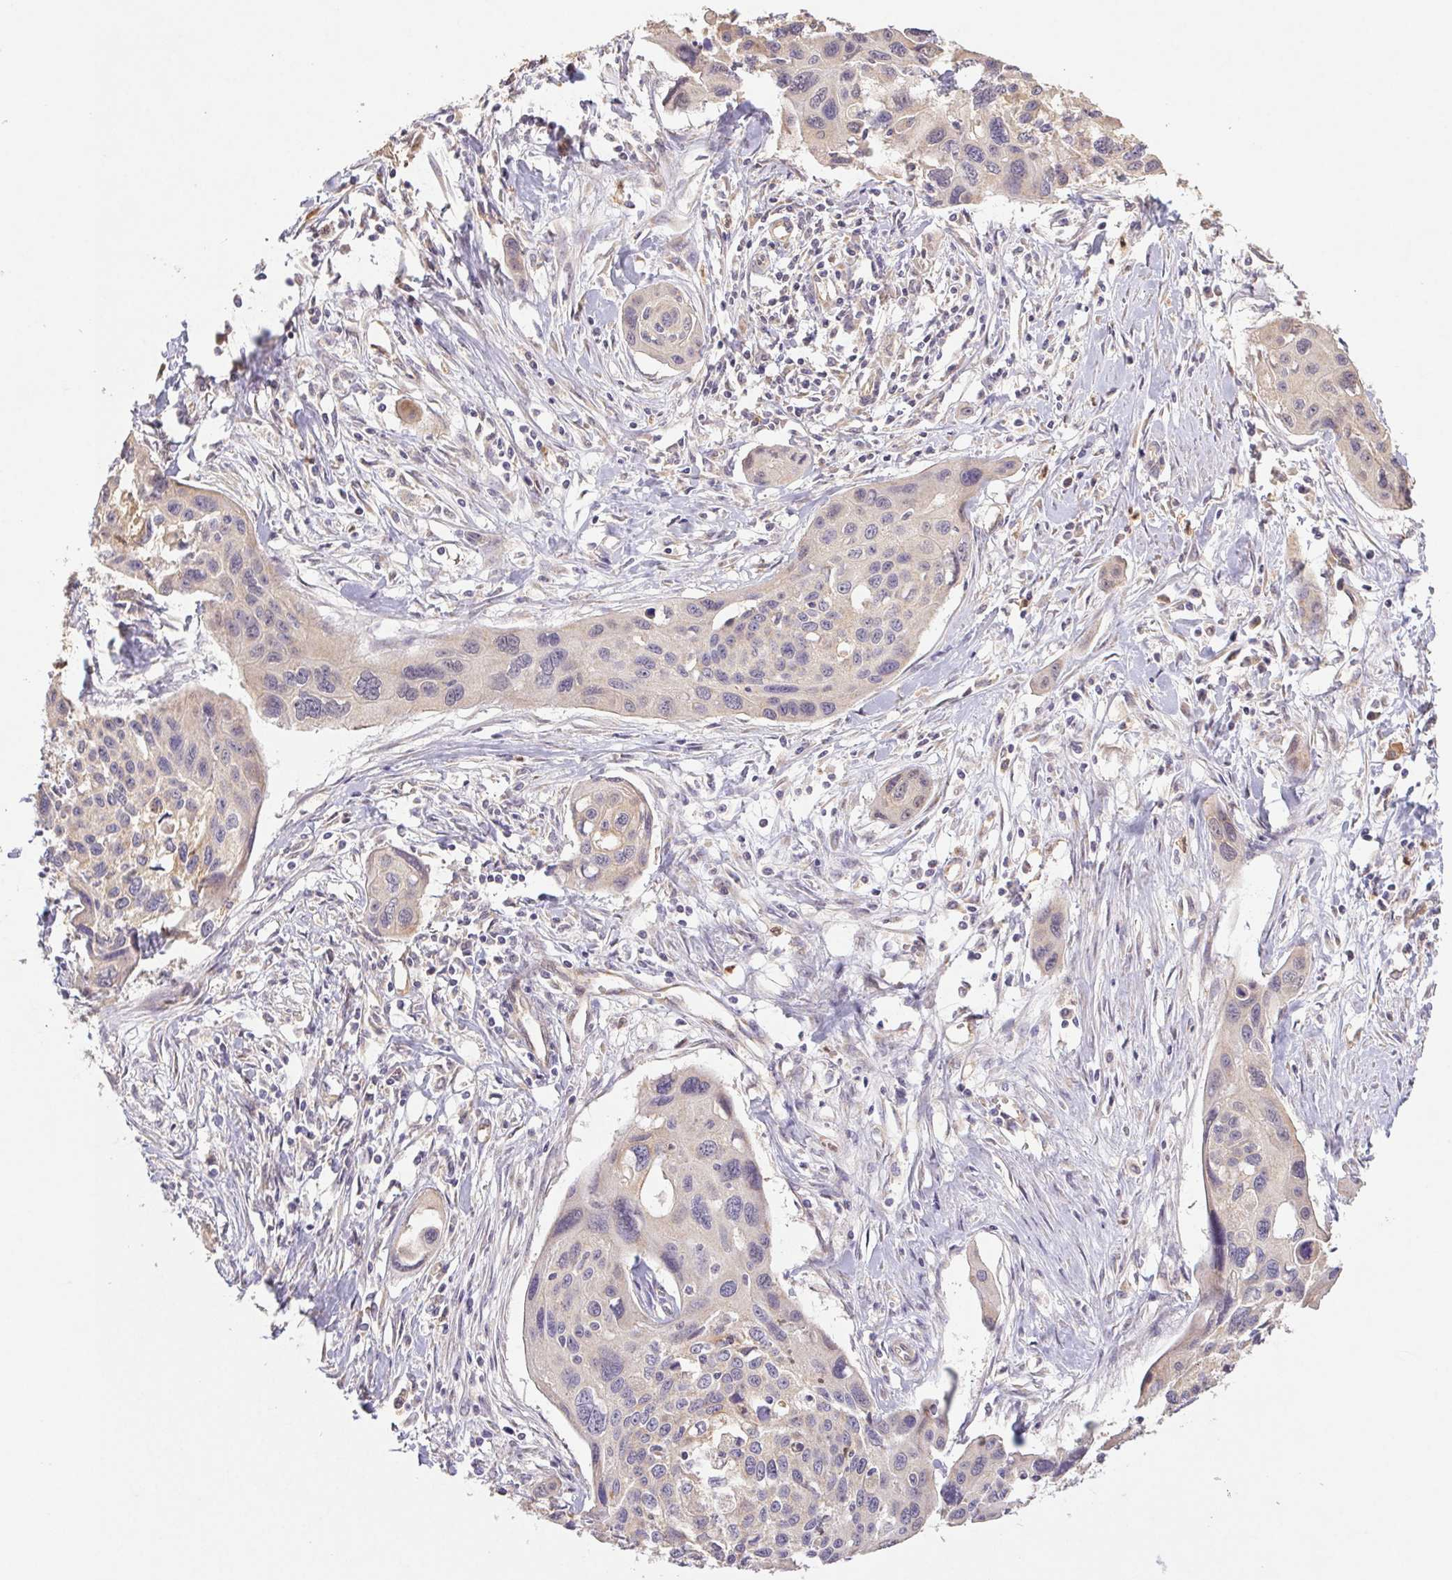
{"staining": {"intensity": "negative", "quantity": "none", "location": "none"}, "tissue": "cervical cancer", "cell_type": "Tumor cells", "image_type": "cancer", "snomed": [{"axis": "morphology", "description": "Squamous cell carcinoma, NOS"}, {"axis": "topography", "description": "Cervix"}], "caption": "Cervical cancer (squamous cell carcinoma) was stained to show a protein in brown. There is no significant staining in tumor cells.", "gene": "RAB11A", "patient": {"sex": "female", "age": 31}}